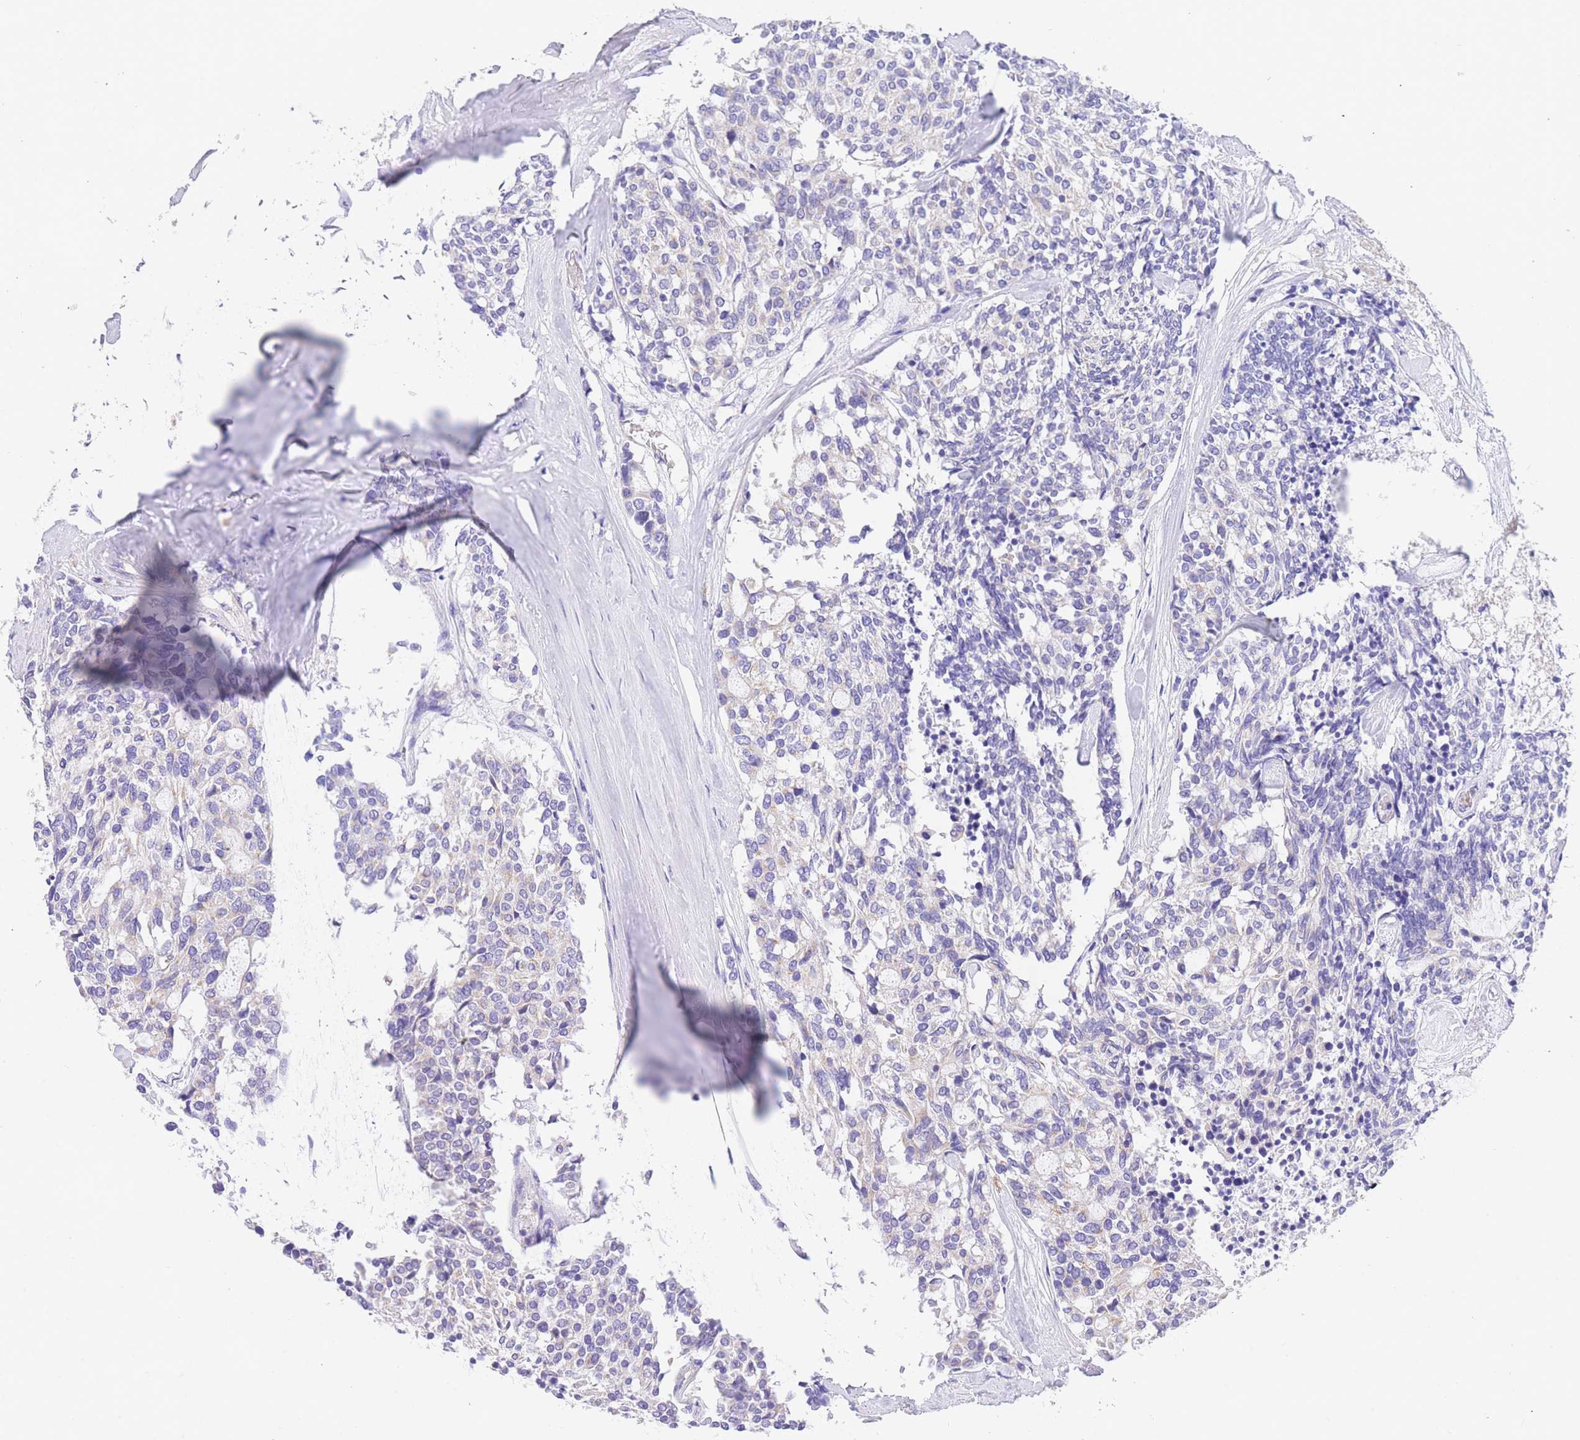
{"staining": {"intensity": "negative", "quantity": "none", "location": "none"}, "tissue": "carcinoid", "cell_type": "Tumor cells", "image_type": "cancer", "snomed": [{"axis": "morphology", "description": "Carcinoid, malignant, NOS"}, {"axis": "topography", "description": "Pancreas"}], "caption": "A high-resolution image shows IHC staining of carcinoid, which demonstrates no significant expression in tumor cells. (Brightfield microscopy of DAB IHC at high magnification).", "gene": "EPN2", "patient": {"sex": "female", "age": 54}}